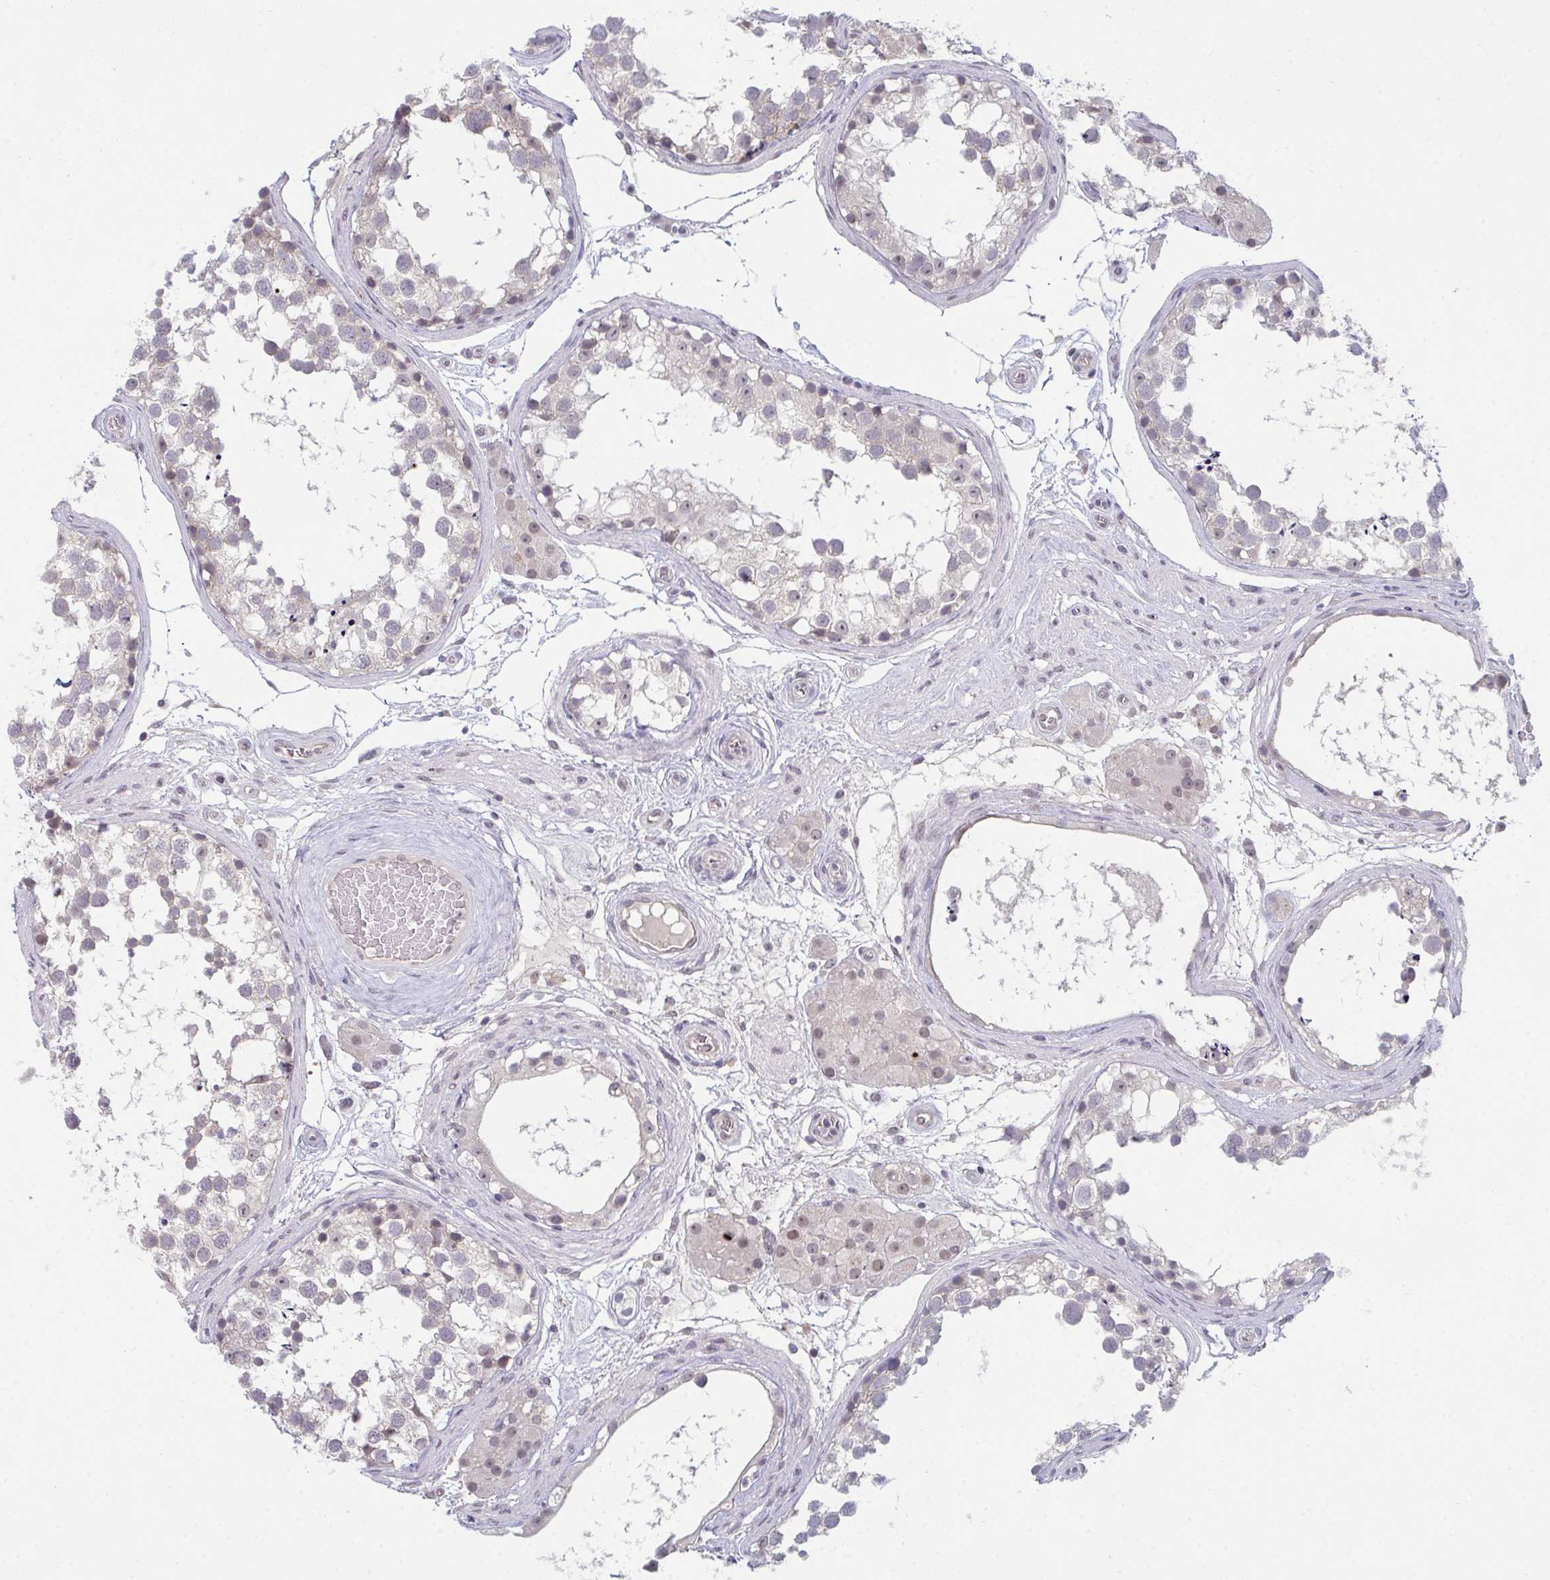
{"staining": {"intensity": "weak", "quantity": "<25%", "location": "cytoplasmic/membranous"}, "tissue": "testis", "cell_type": "Cells in seminiferous ducts", "image_type": "normal", "snomed": [{"axis": "morphology", "description": "Normal tissue, NOS"}, {"axis": "morphology", "description": "Seminoma, NOS"}, {"axis": "topography", "description": "Testis"}], "caption": "DAB immunohistochemical staining of benign human testis reveals no significant expression in cells in seminiferous ducts.", "gene": "ZNF214", "patient": {"sex": "male", "age": 65}}